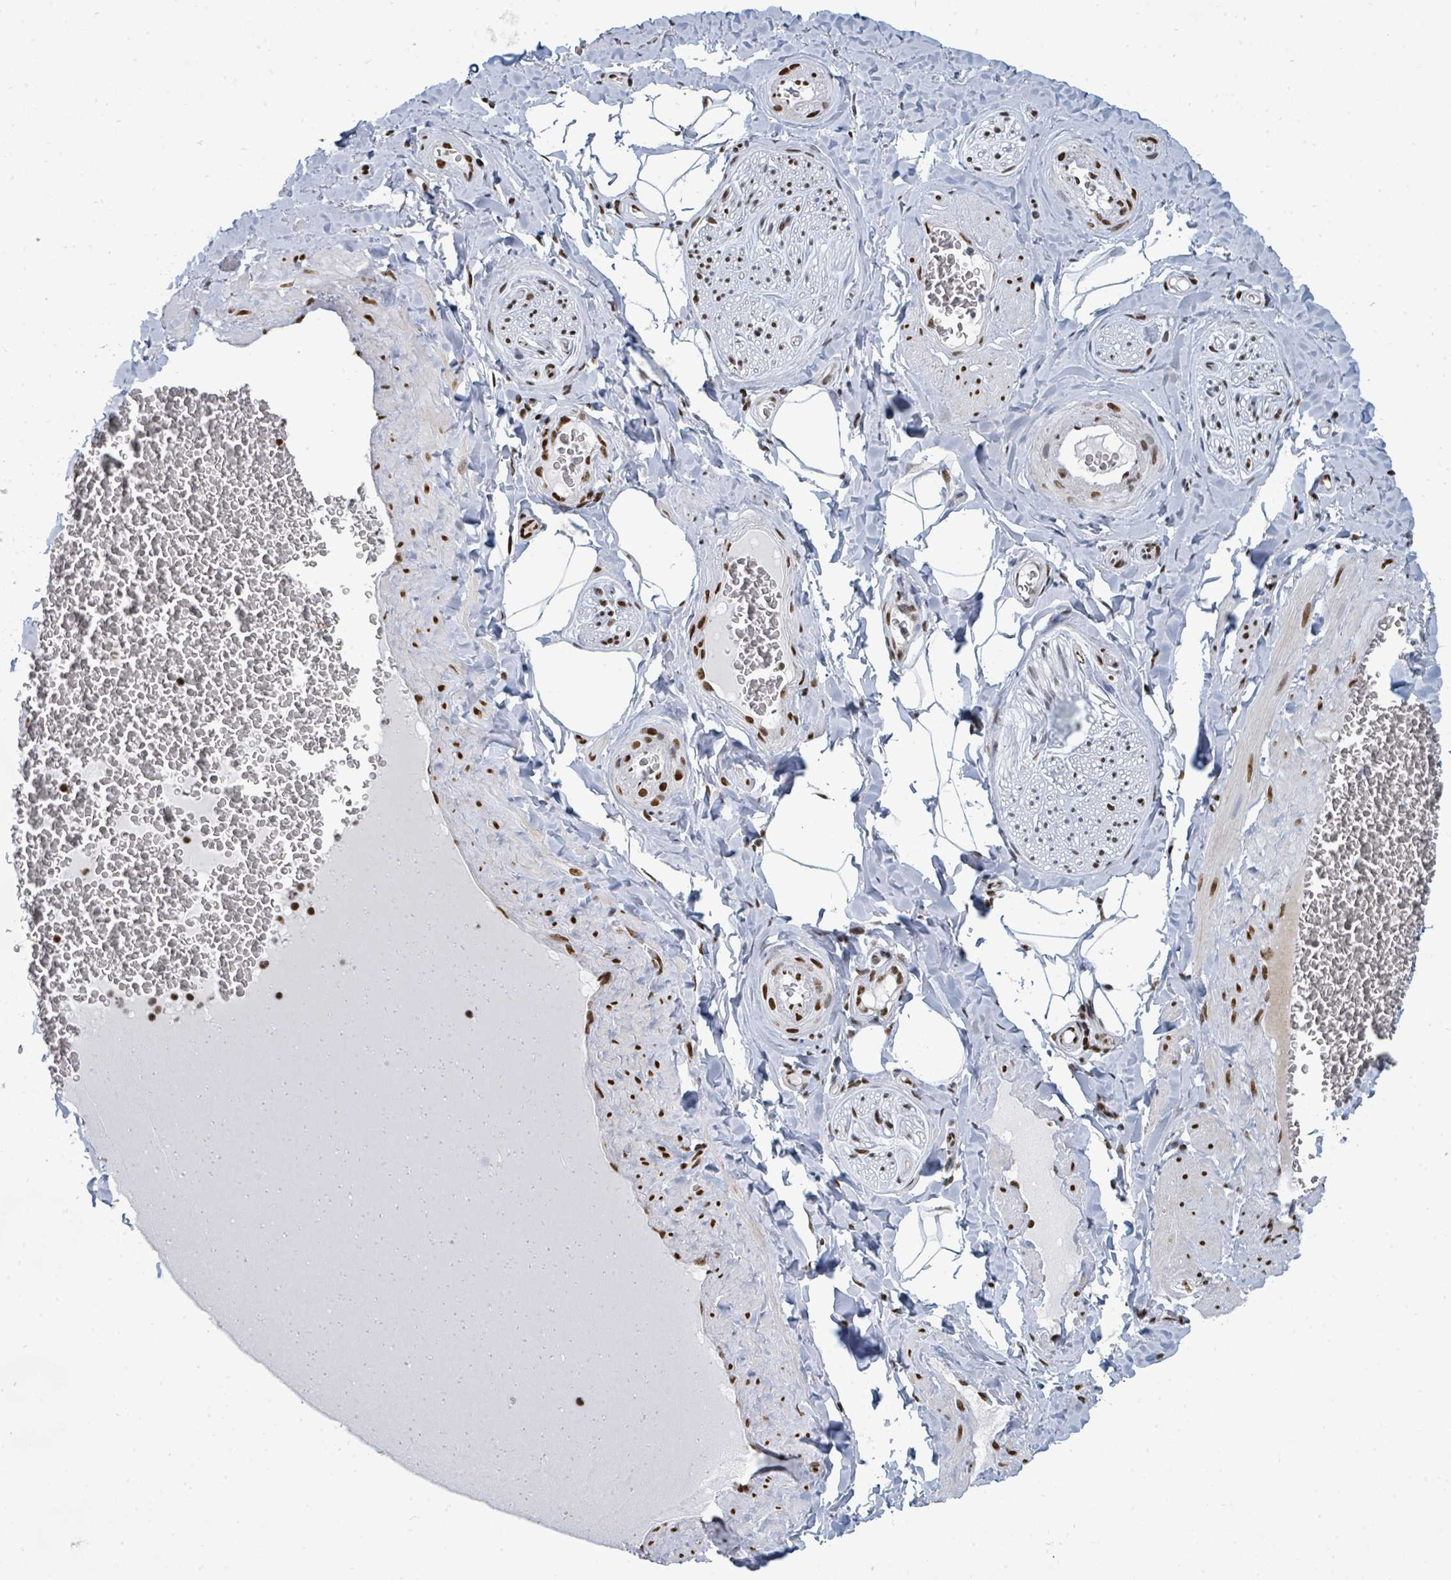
{"staining": {"intensity": "moderate", "quantity": ">75%", "location": "nuclear"}, "tissue": "adipose tissue", "cell_type": "Adipocytes", "image_type": "normal", "snomed": [{"axis": "morphology", "description": "Normal tissue, NOS"}, {"axis": "topography", "description": "Soft tissue"}, {"axis": "topography", "description": "Adipose tissue"}, {"axis": "topography", "description": "Vascular tissue"}, {"axis": "topography", "description": "Peripheral nerve tissue"}], "caption": "Immunohistochemistry (IHC) micrograph of normal adipose tissue: adipose tissue stained using IHC exhibits medium levels of moderate protein expression localized specifically in the nuclear of adipocytes, appearing as a nuclear brown color.", "gene": "SUMO2", "patient": {"sex": "male", "age": 46}}